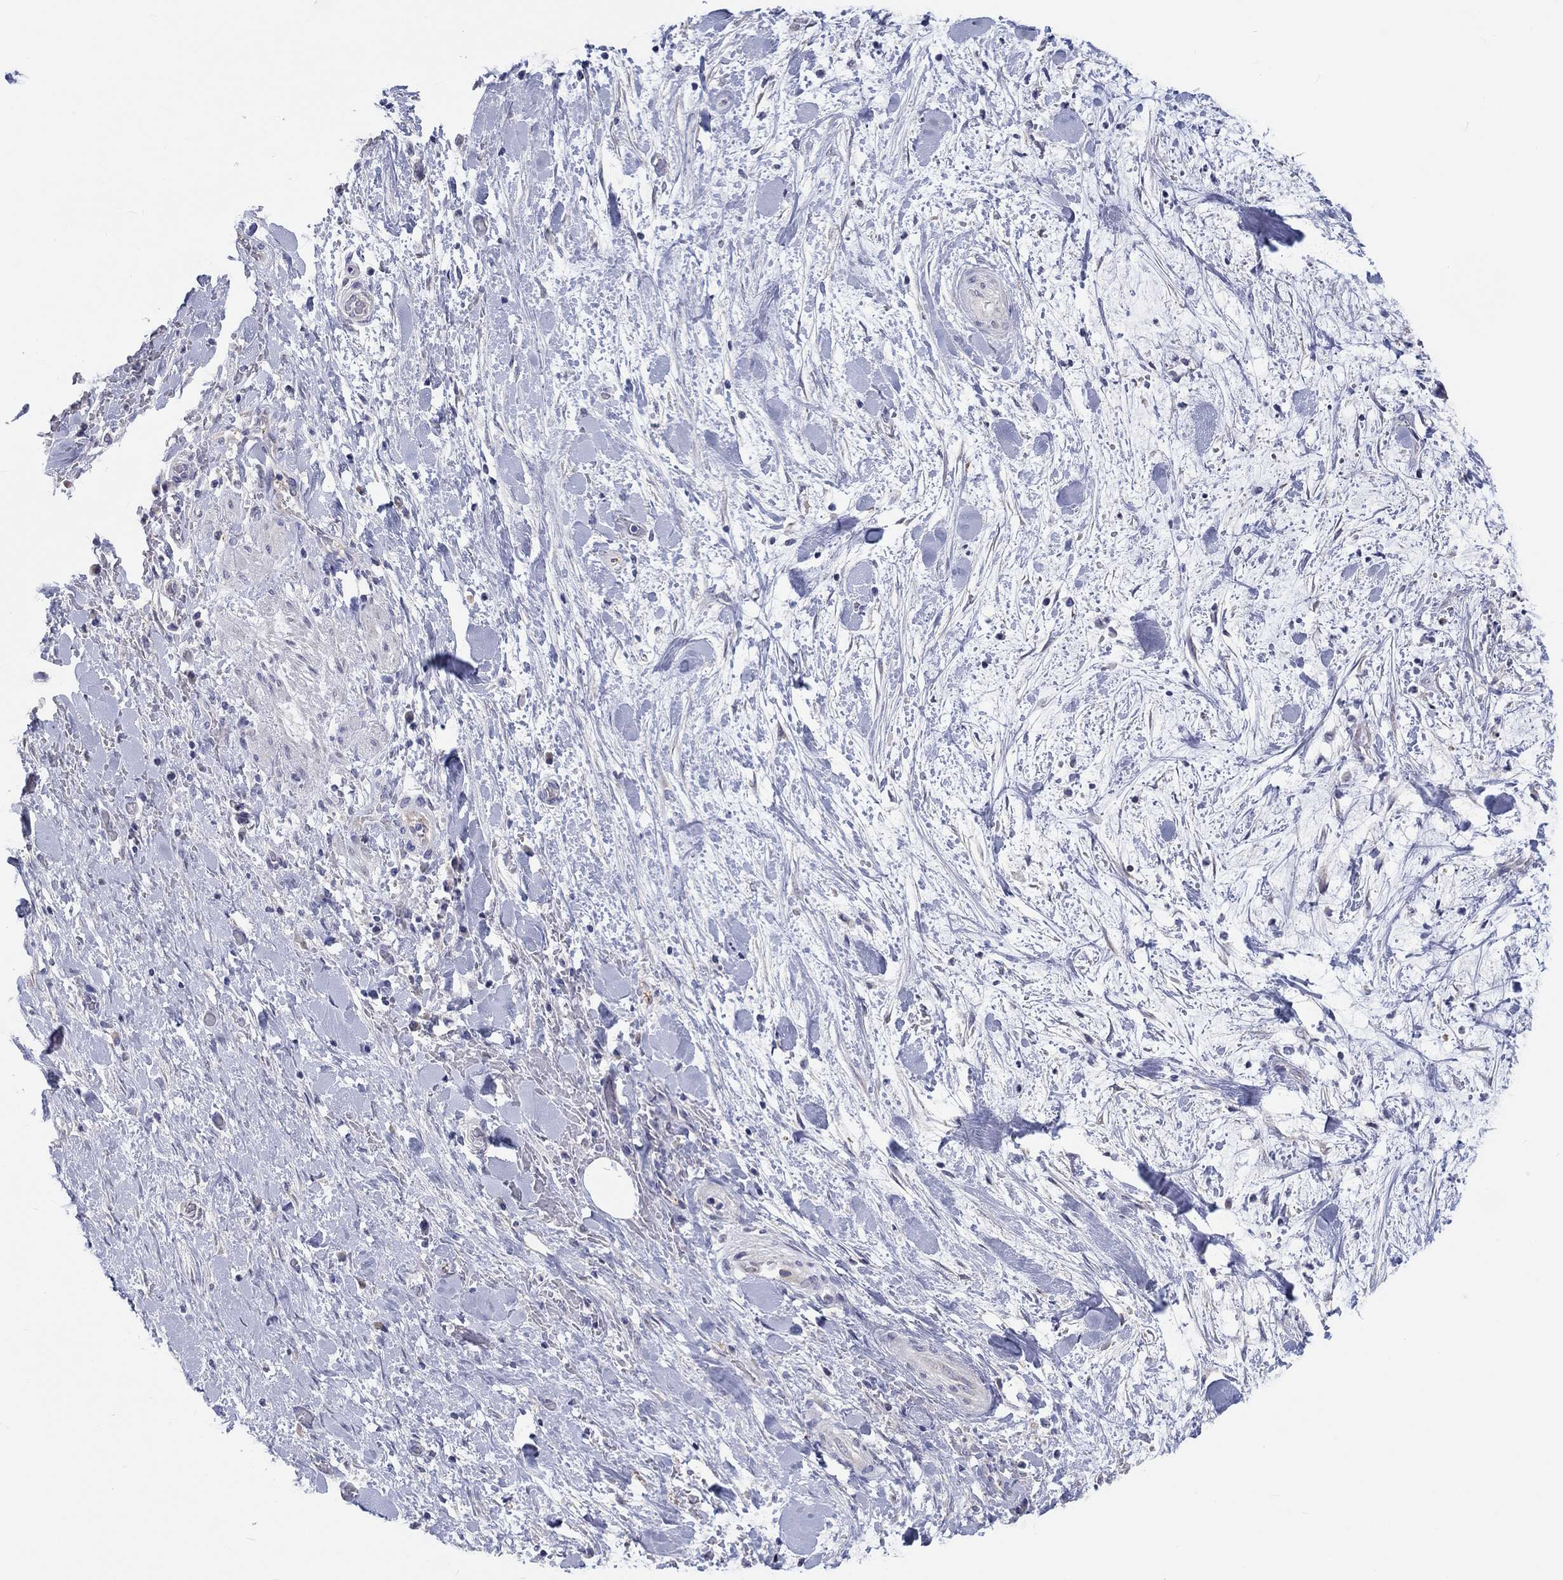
{"staining": {"intensity": "negative", "quantity": "none", "location": "none"}, "tissue": "liver cancer", "cell_type": "Tumor cells", "image_type": "cancer", "snomed": [{"axis": "morphology", "description": "Cholangiocarcinoma"}, {"axis": "topography", "description": "Liver"}], "caption": "A high-resolution histopathology image shows IHC staining of cholangiocarcinoma (liver), which exhibits no significant positivity in tumor cells. (Brightfield microscopy of DAB immunohistochemistry at high magnification).", "gene": "LRRC4C", "patient": {"sex": "female", "age": 73}}